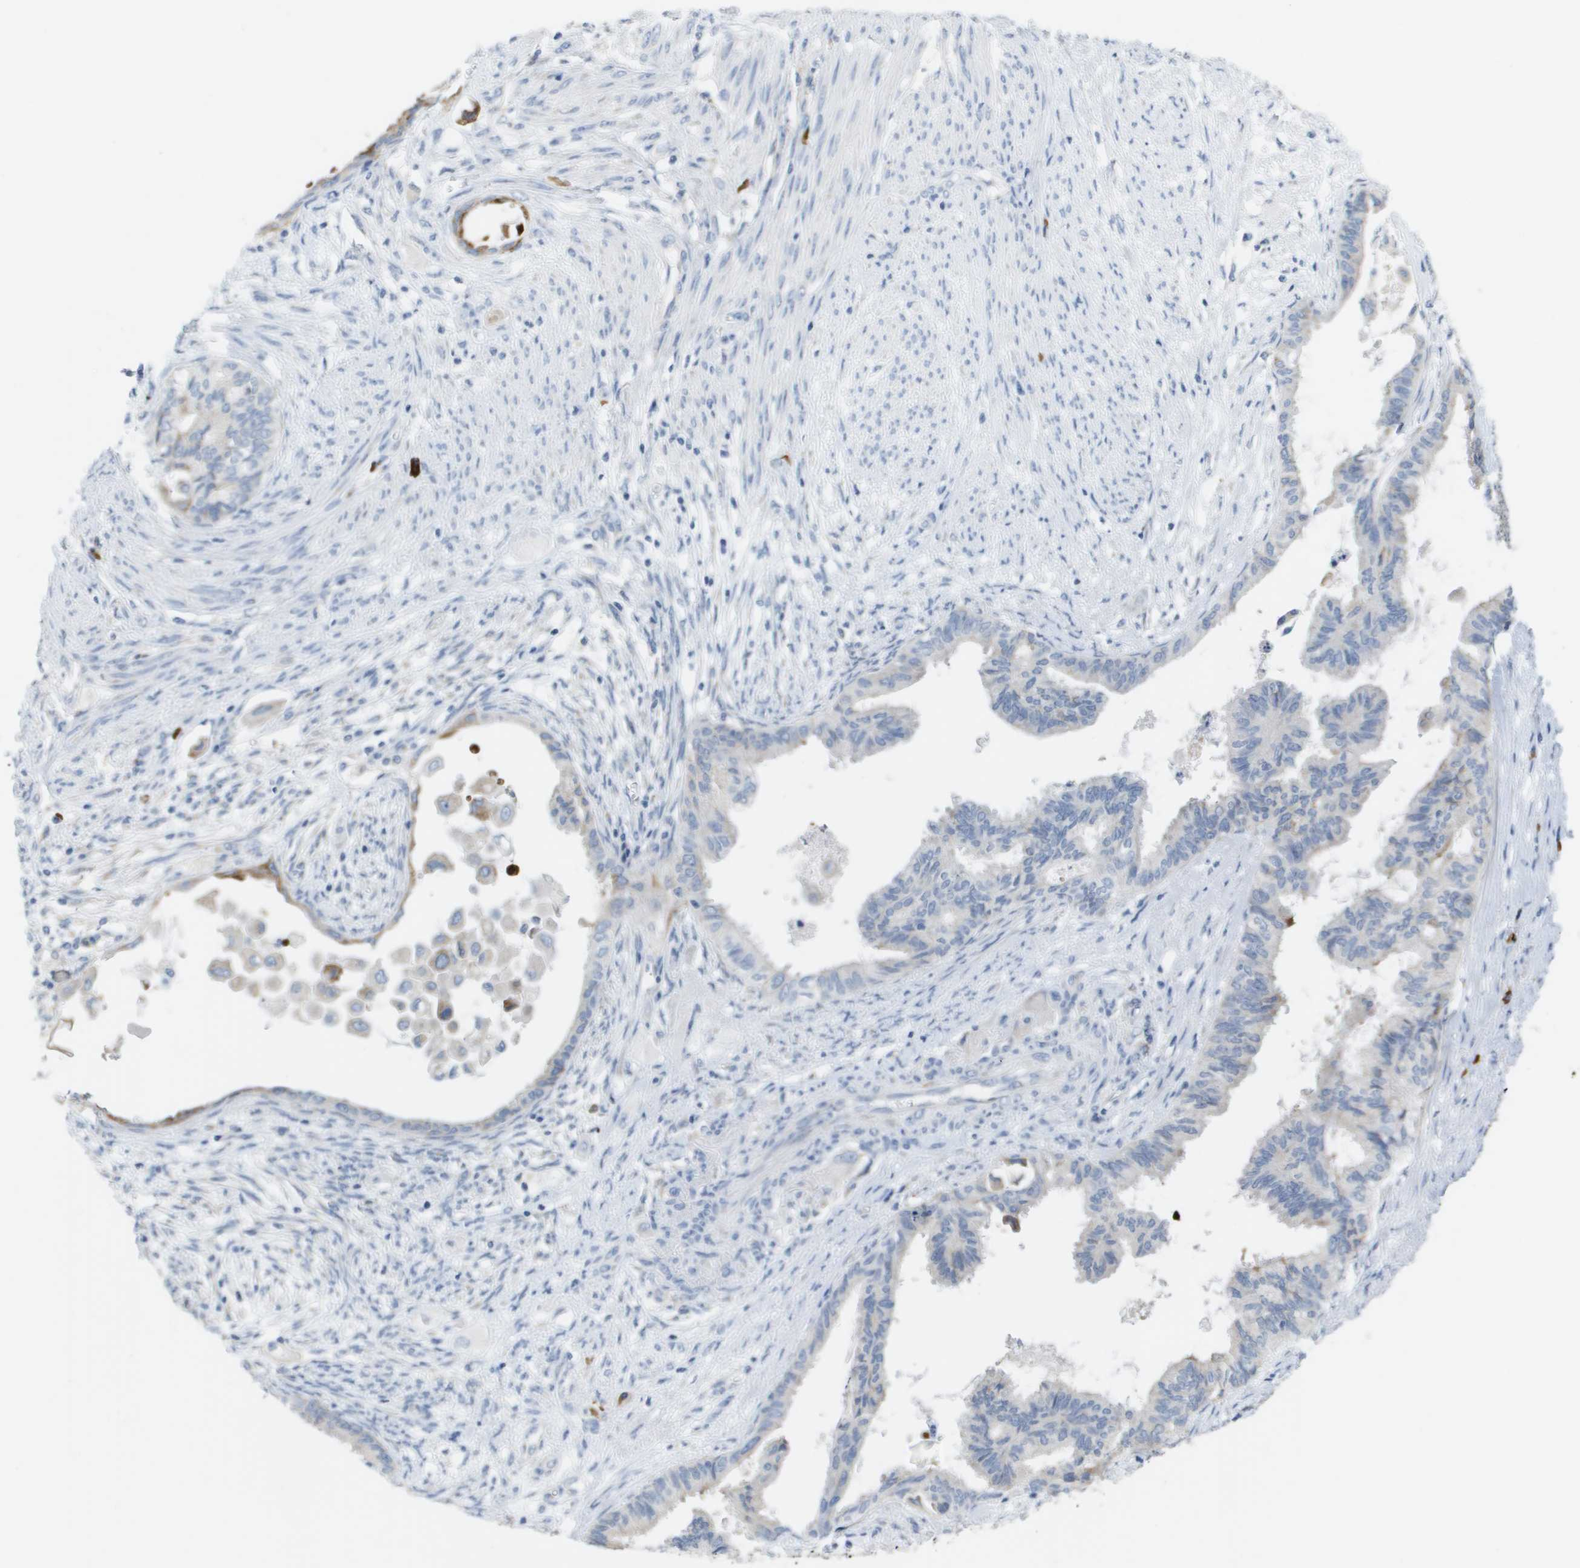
{"staining": {"intensity": "negative", "quantity": "none", "location": "none"}, "tissue": "cervical cancer", "cell_type": "Tumor cells", "image_type": "cancer", "snomed": [{"axis": "morphology", "description": "Normal tissue, NOS"}, {"axis": "morphology", "description": "Adenocarcinoma, NOS"}, {"axis": "topography", "description": "Cervix"}, {"axis": "topography", "description": "Endometrium"}], "caption": "There is no significant positivity in tumor cells of cervical adenocarcinoma.", "gene": "CD3G", "patient": {"sex": "female", "age": 86}}